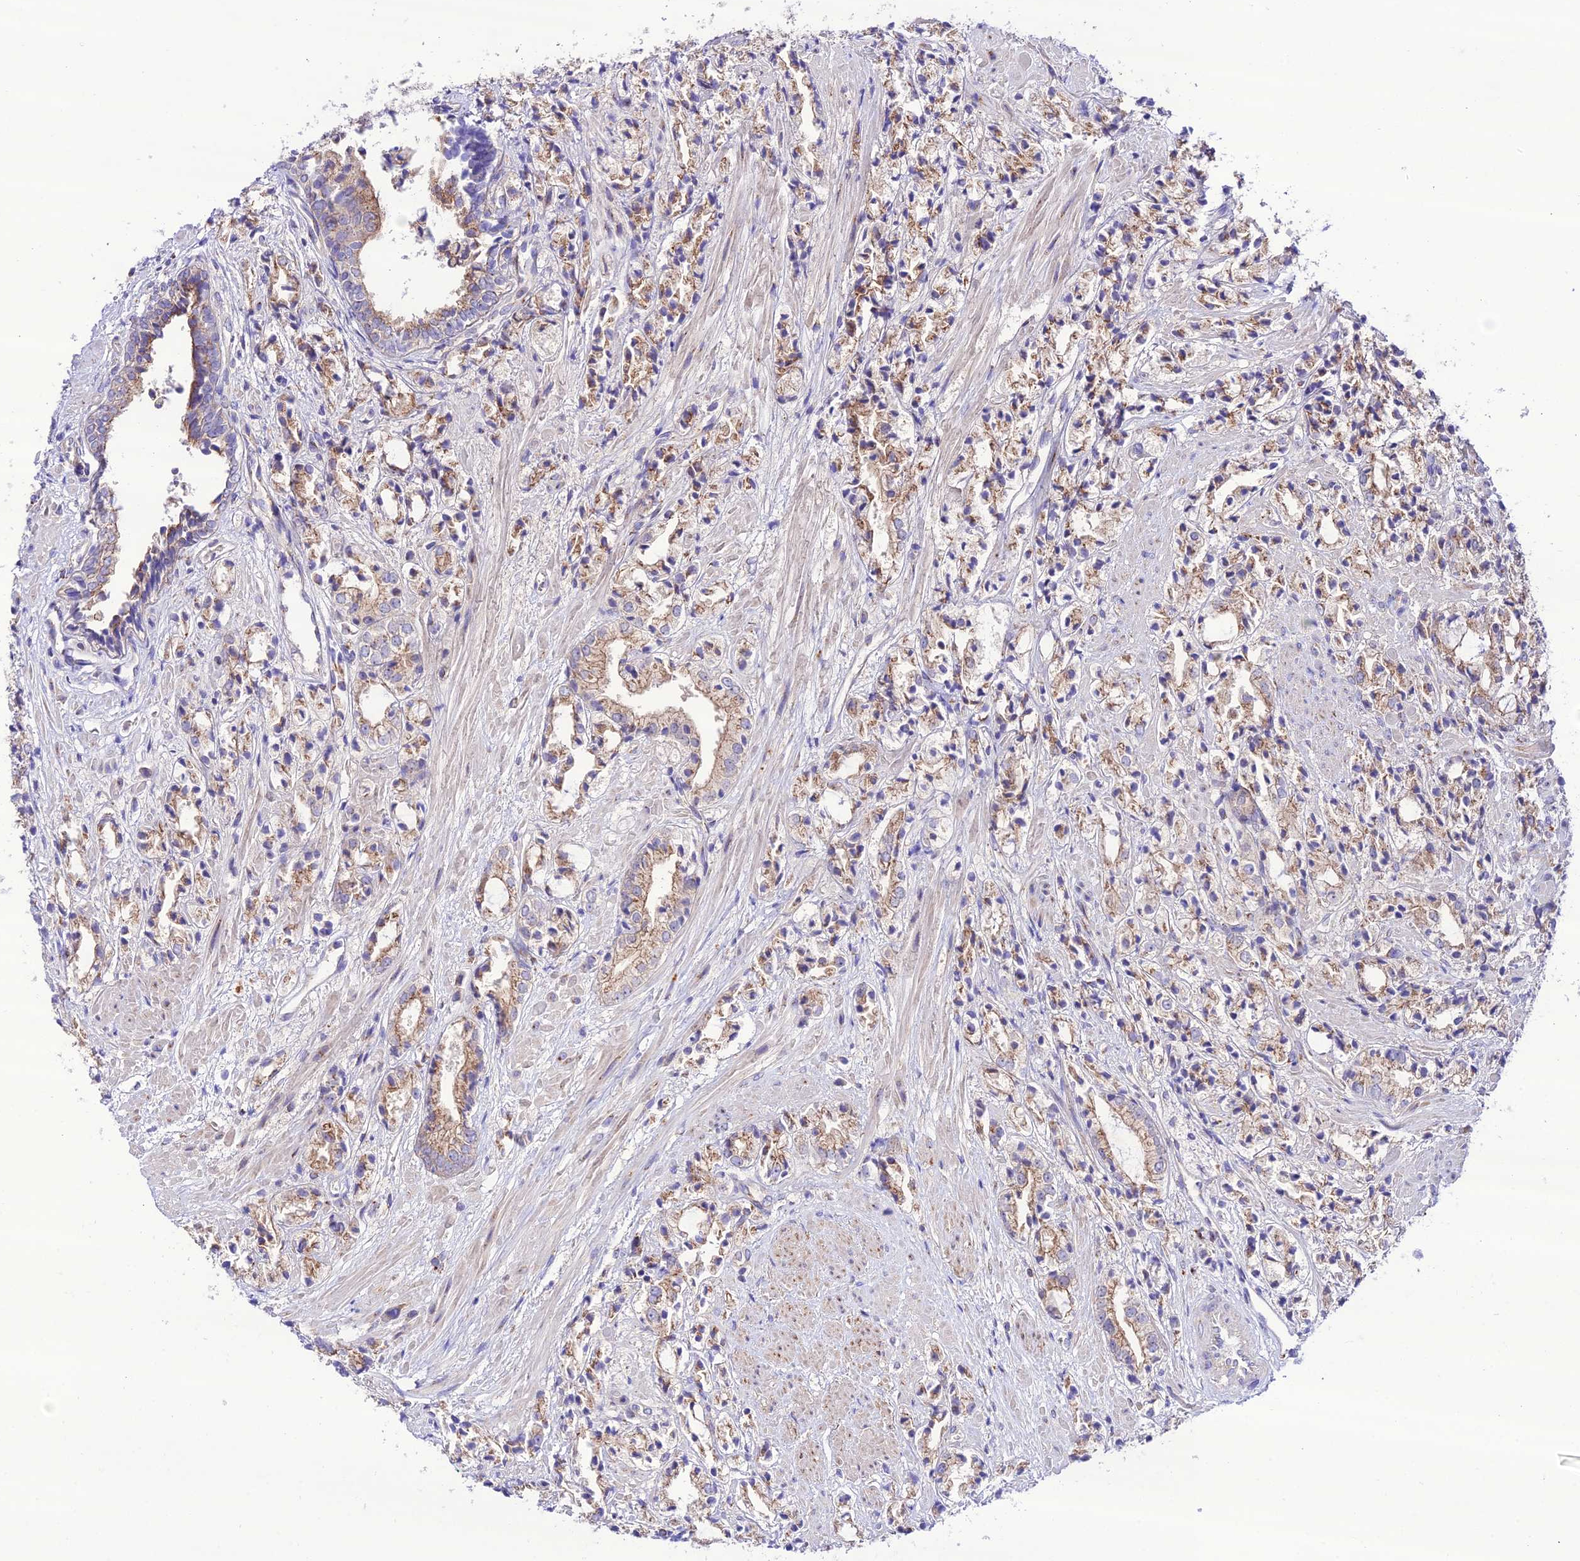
{"staining": {"intensity": "moderate", "quantity": "25%-75%", "location": "cytoplasmic/membranous"}, "tissue": "prostate cancer", "cell_type": "Tumor cells", "image_type": "cancer", "snomed": [{"axis": "morphology", "description": "Adenocarcinoma, High grade"}, {"axis": "topography", "description": "Prostate"}], "caption": "Protein analysis of prostate cancer tissue reveals moderate cytoplasmic/membranous staining in approximately 25%-75% of tumor cells. (DAB (3,3'-diaminobenzidine) IHC with brightfield microscopy, high magnification).", "gene": "LACTB2", "patient": {"sex": "male", "age": 50}}